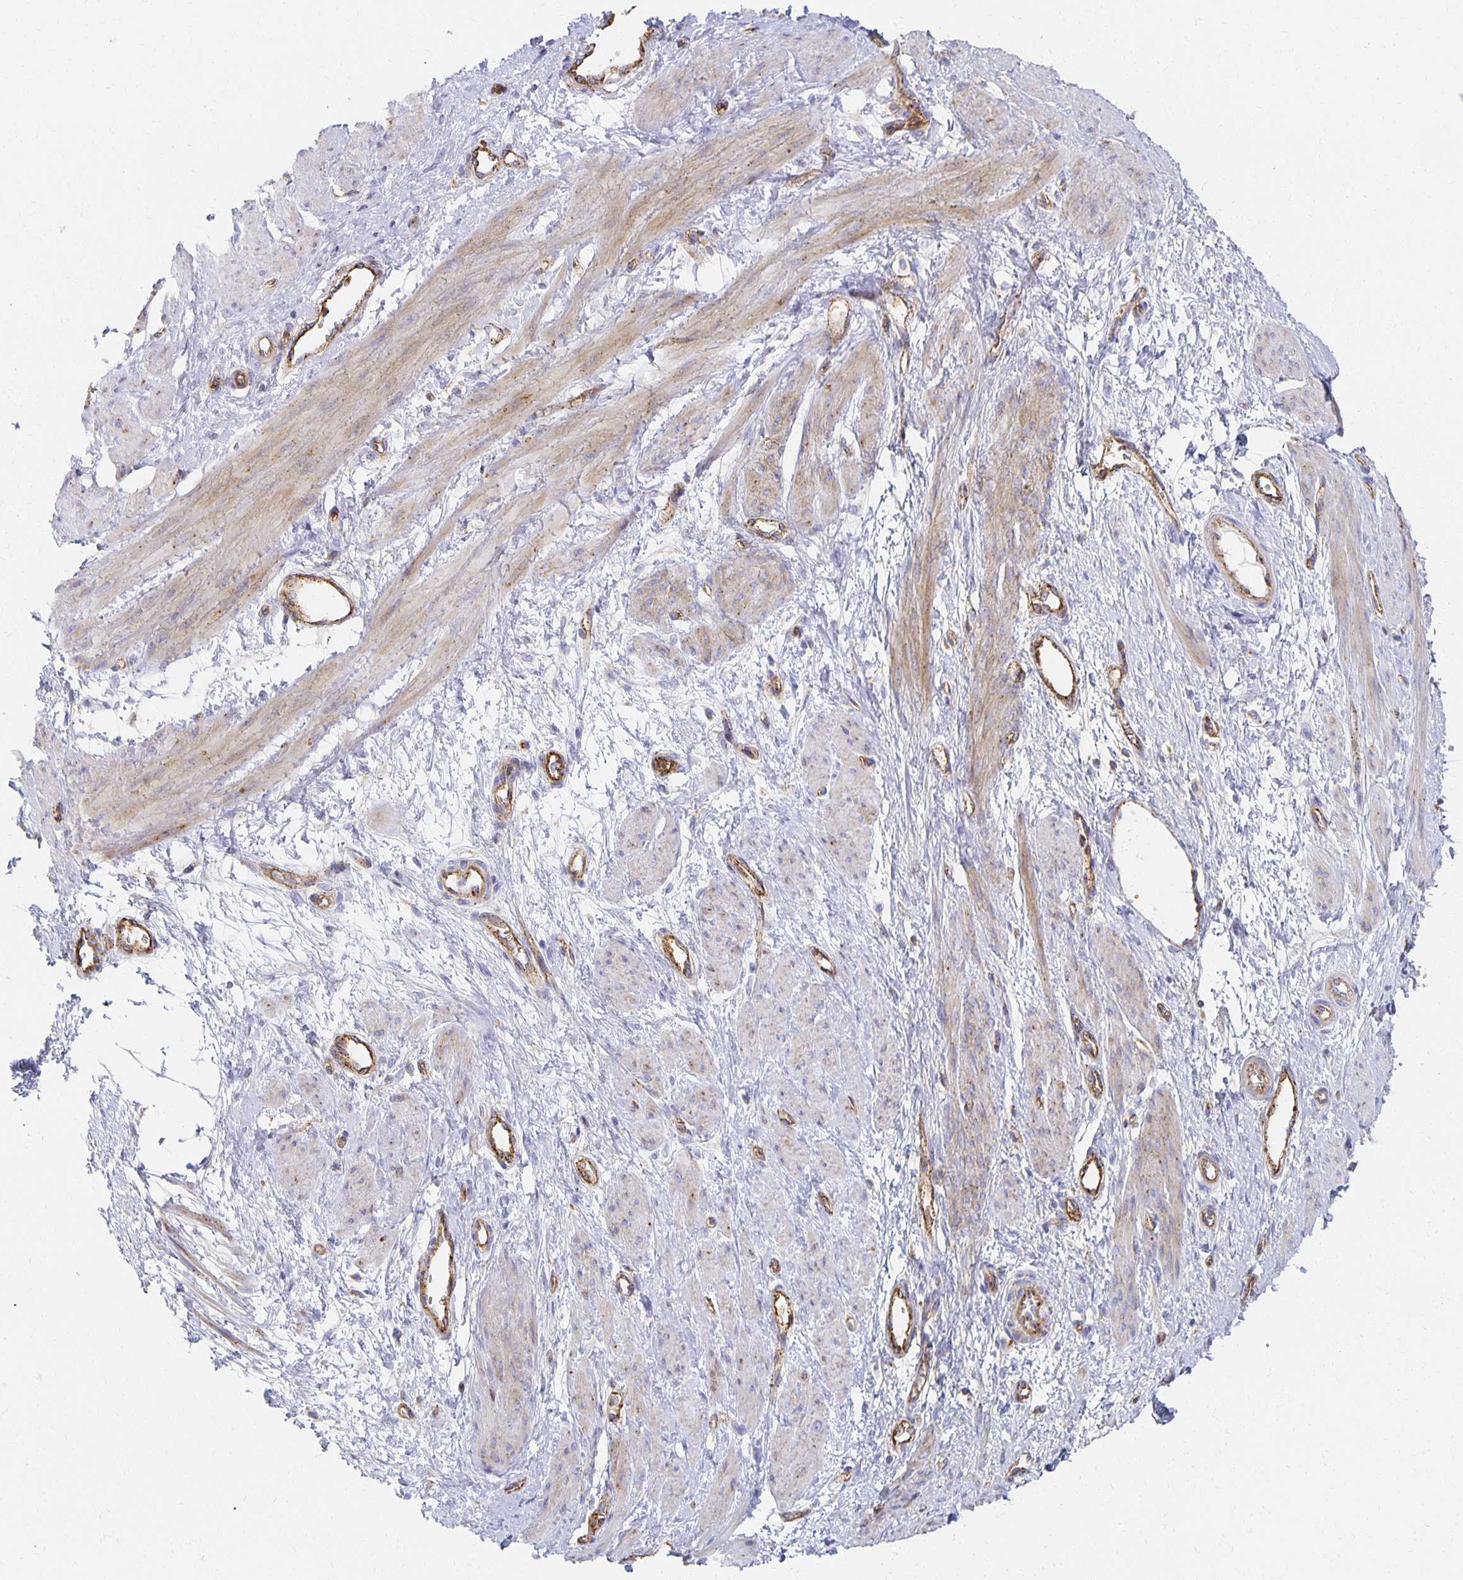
{"staining": {"intensity": "weak", "quantity": "25%-75%", "location": "cytoplasmic/membranous"}, "tissue": "smooth muscle", "cell_type": "Smooth muscle cells", "image_type": "normal", "snomed": [{"axis": "morphology", "description": "Normal tissue, NOS"}, {"axis": "topography", "description": "Smooth muscle"}, {"axis": "topography", "description": "Uterus"}], "caption": "This photomicrograph exhibits normal smooth muscle stained with immunohistochemistry to label a protein in brown. The cytoplasmic/membranous of smooth muscle cells show weak positivity for the protein. Nuclei are counter-stained blue.", "gene": "TAAR1", "patient": {"sex": "female", "age": 39}}